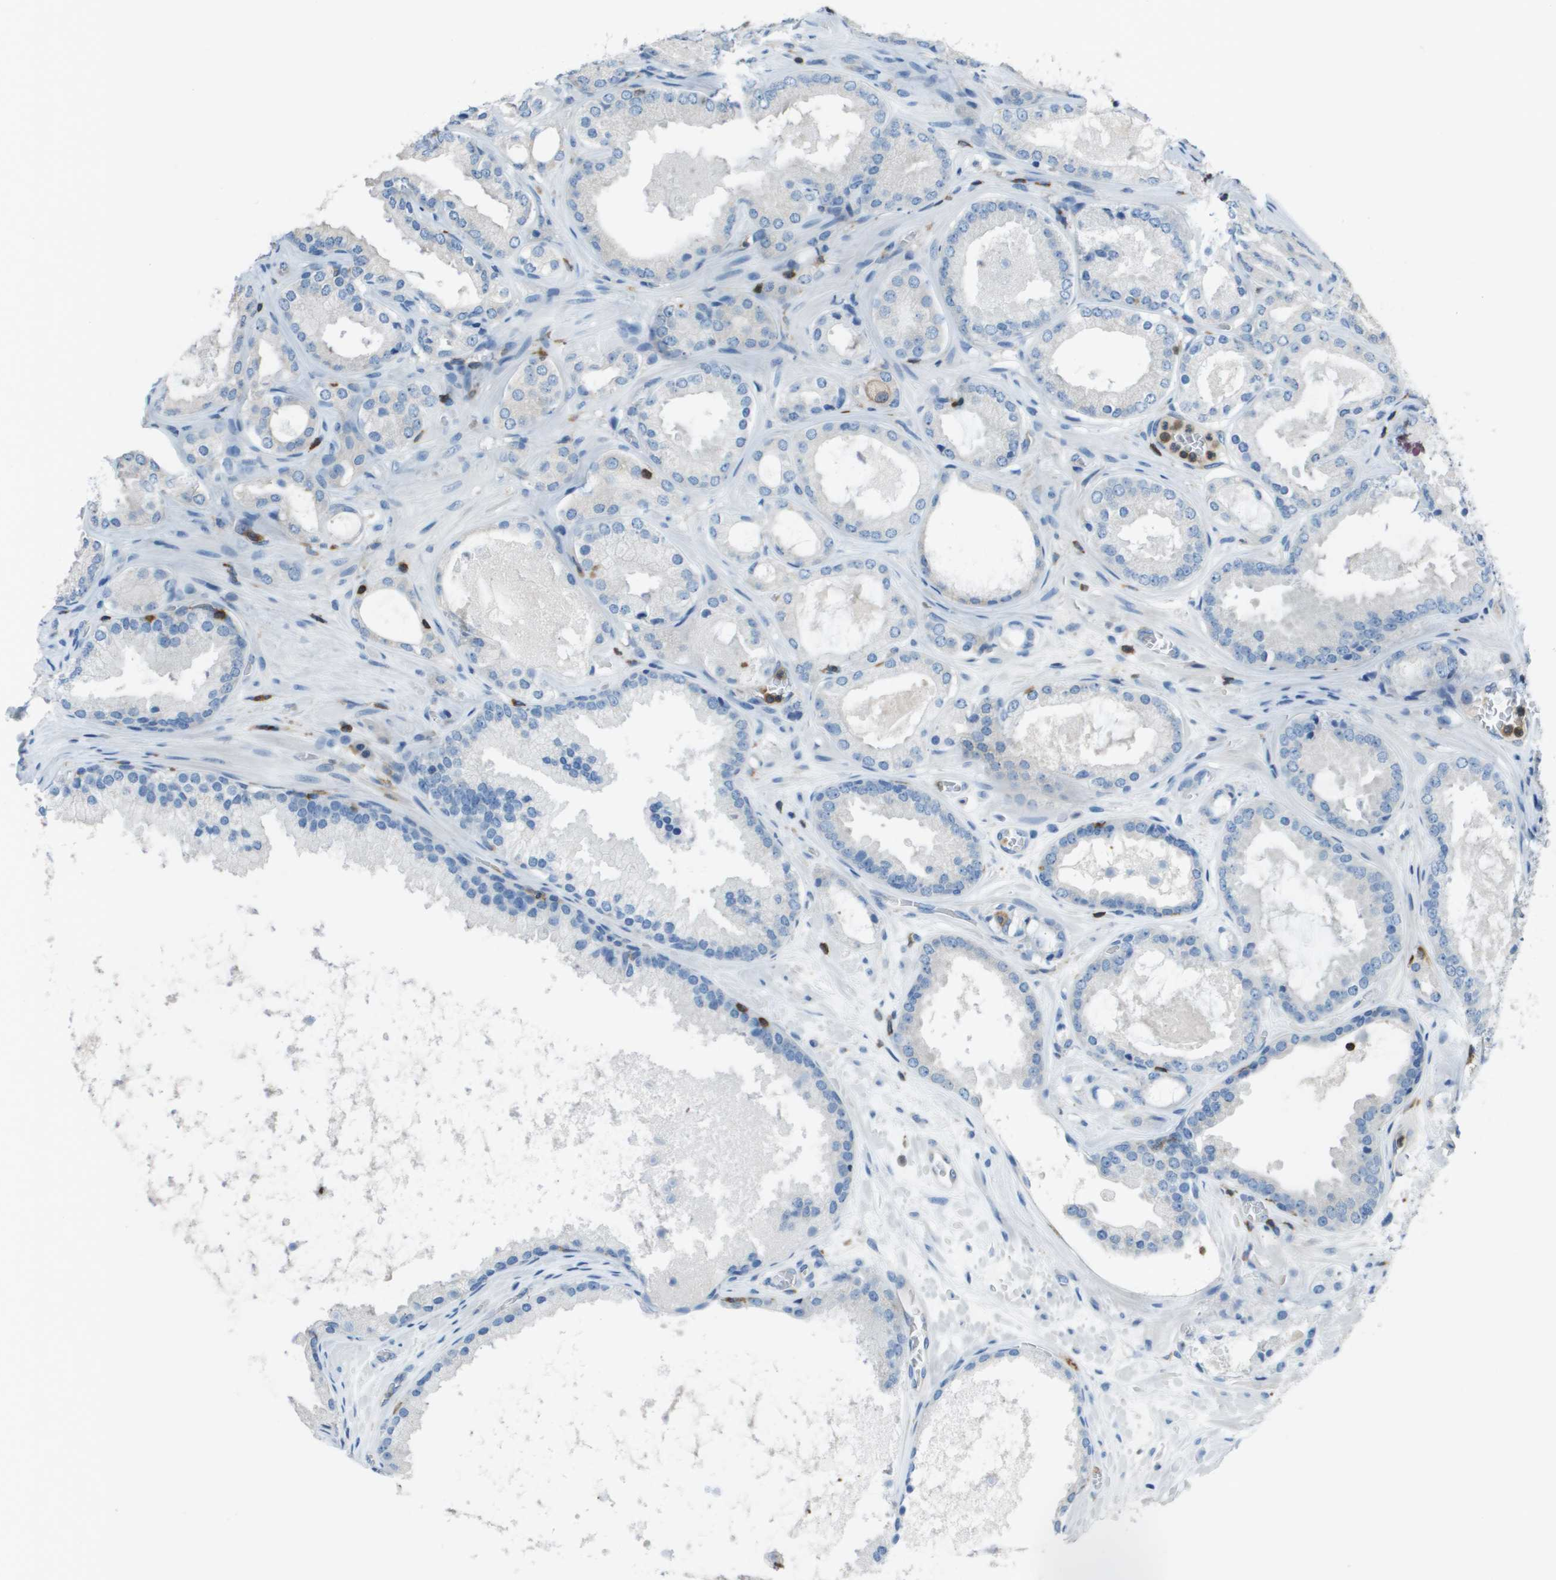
{"staining": {"intensity": "moderate", "quantity": "<25%", "location": "cytoplasmic/membranous"}, "tissue": "prostate cancer", "cell_type": "Tumor cells", "image_type": "cancer", "snomed": [{"axis": "morphology", "description": "Adenocarcinoma, High grade"}, {"axis": "topography", "description": "Prostate"}], "caption": "A histopathology image of prostate cancer stained for a protein displays moderate cytoplasmic/membranous brown staining in tumor cells. Using DAB (brown) and hematoxylin (blue) stains, captured at high magnification using brightfield microscopy.", "gene": "APBB1IP", "patient": {"sex": "male", "age": 65}}